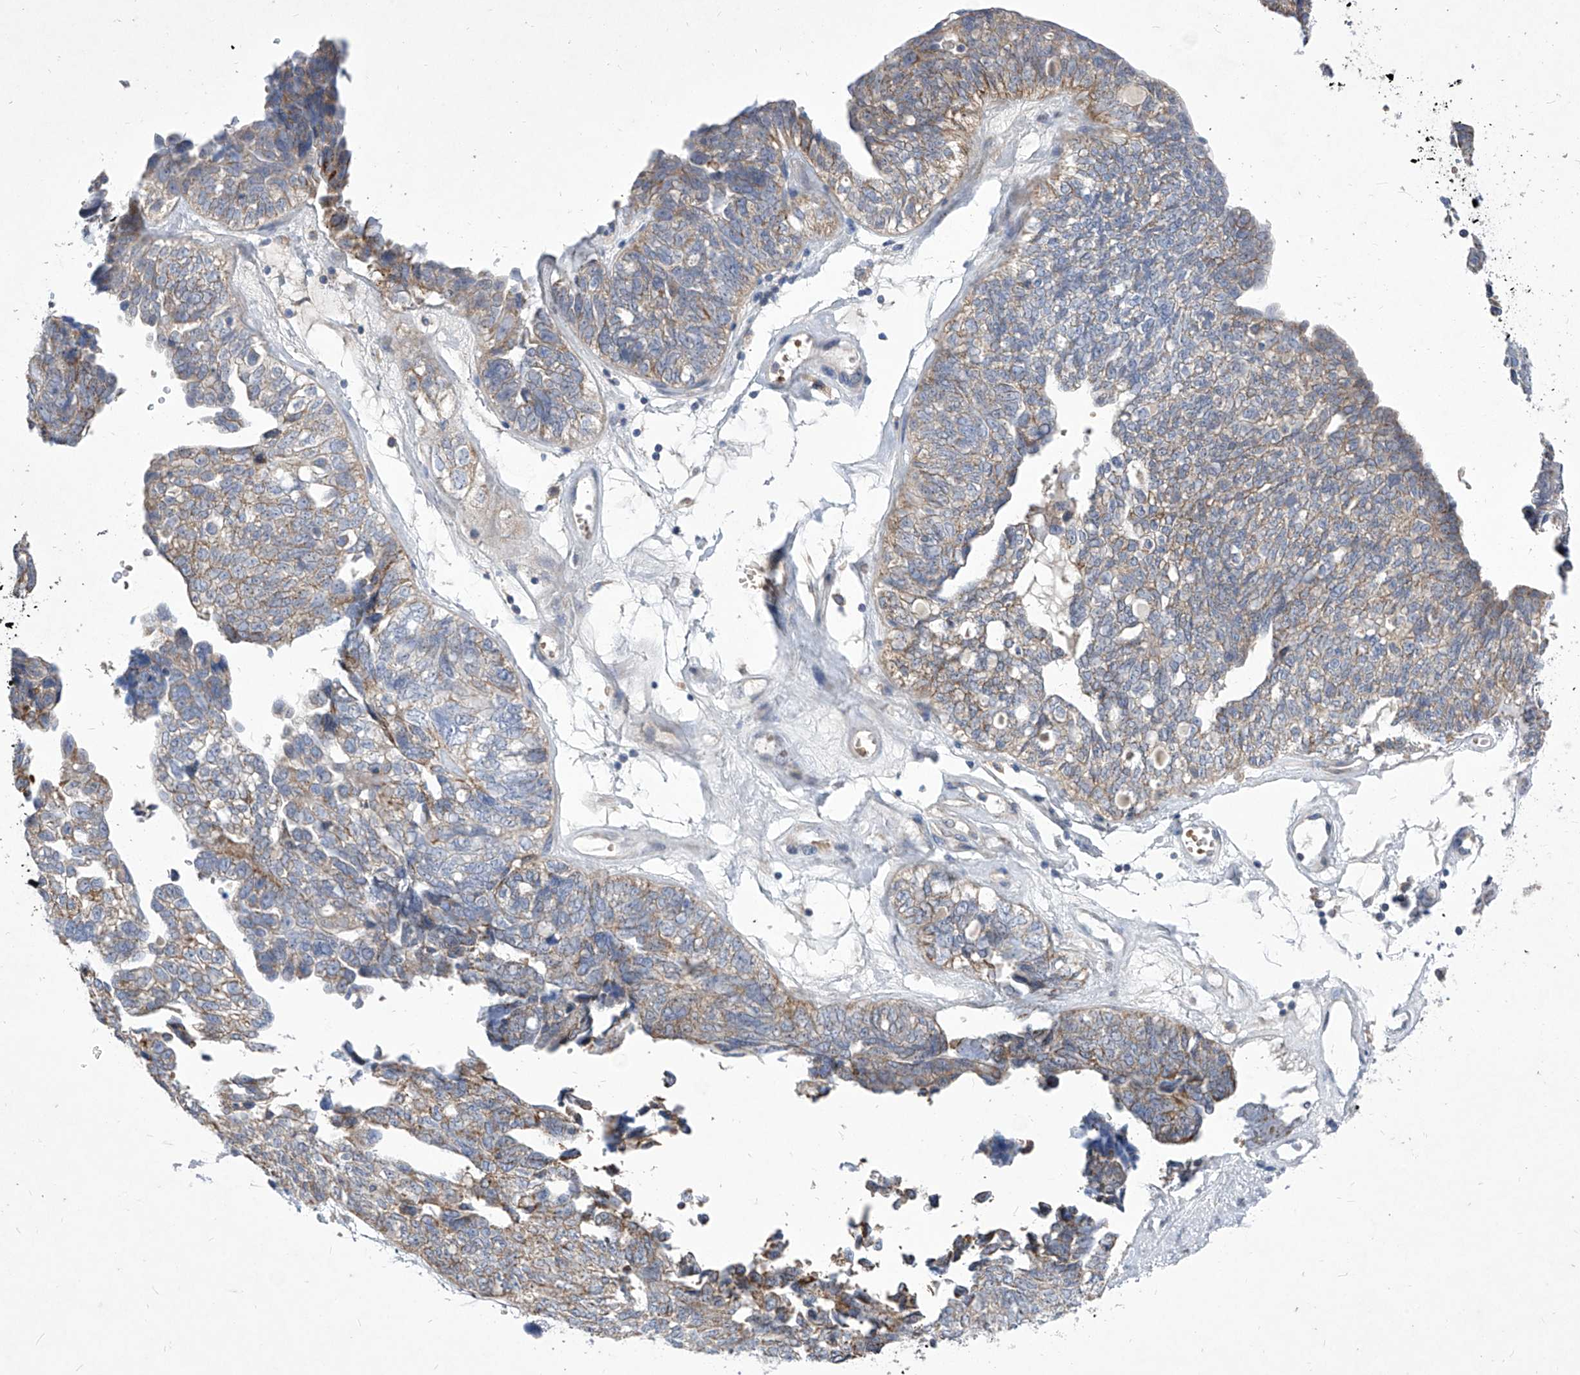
{"staining": {"intensity": "moderate", "quantity": "<25%", "location": "cytoplasmic/membranous"}, "tissue": "ovarian cancer", "cell_type": "Tumor cells", "image_type": "cancer", "snomed": [{"axis": "morphology", "description": "Cystadenocarcinoma, serous, NOS"}, {"axis": "topography", "description": "Ovary"}], "caption": "Protein staining of ovarian cancer tissue reveals moderate cytoplasmic/membranous positivity in about <25% of tumor cells.", "gene": "COQ3", "patient": {"sex": "female", "age": 79}}